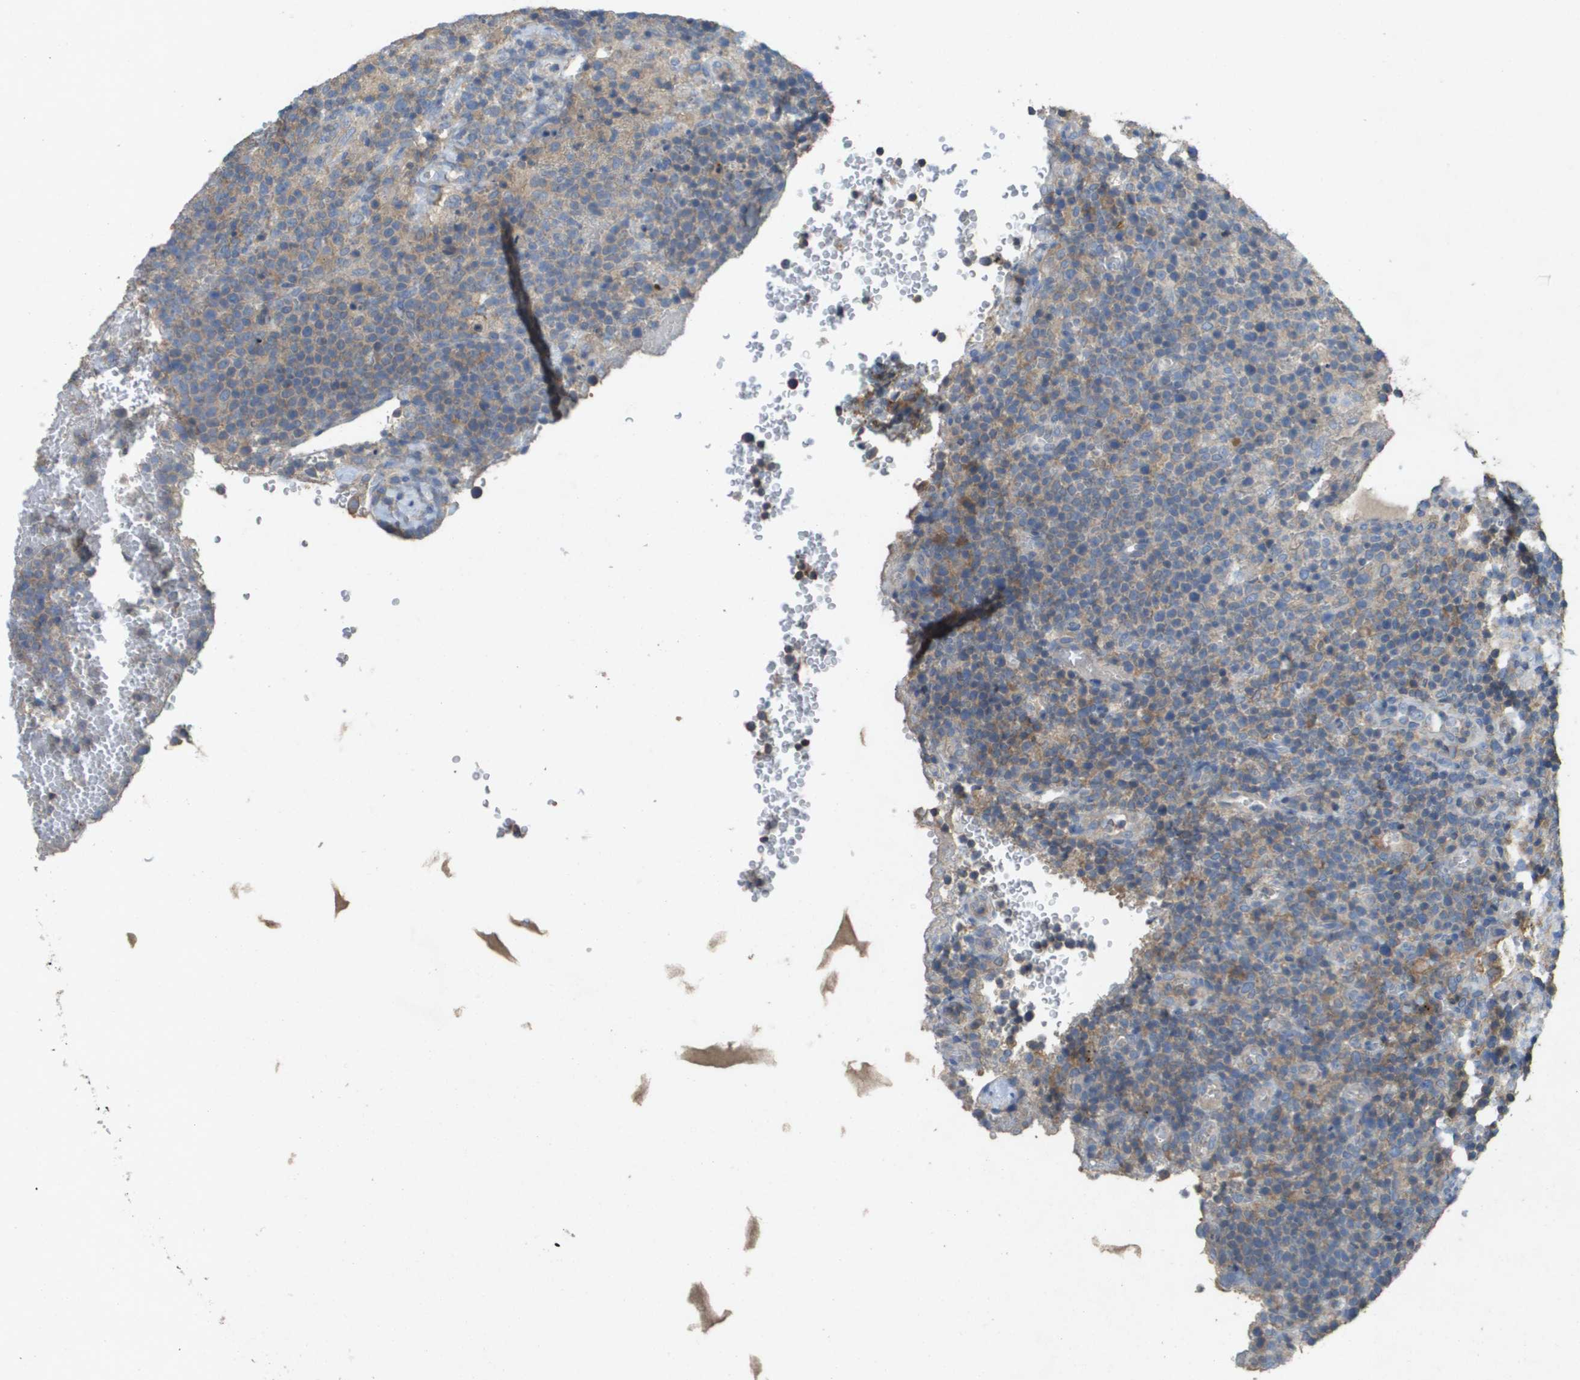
{"staining": {"intensity": "moderate", "quantity": "<25%", "location": "cytoplasmic/membranous"}, "tissue": "lymphoma", "cell_type": "Tumor cells", "image_type": "cancer", "snomed": [{"axis": "morphology", "description": "Malignant lymphoma, non-Hodgkin's type, High grade"}, {"axis": "topography", "description": "Lymph node"}], "caption": "A high-resolution photomicrograph shows immunohistochemistry staining of lymphoma, which reveals moderate cytoplasmic/membranous staining in about <25% of tumor cells. (IHC, brightfield microscopy, high magnification).", "gene": "CLCA4", "patient": {"sex": "male", "age": 61}}